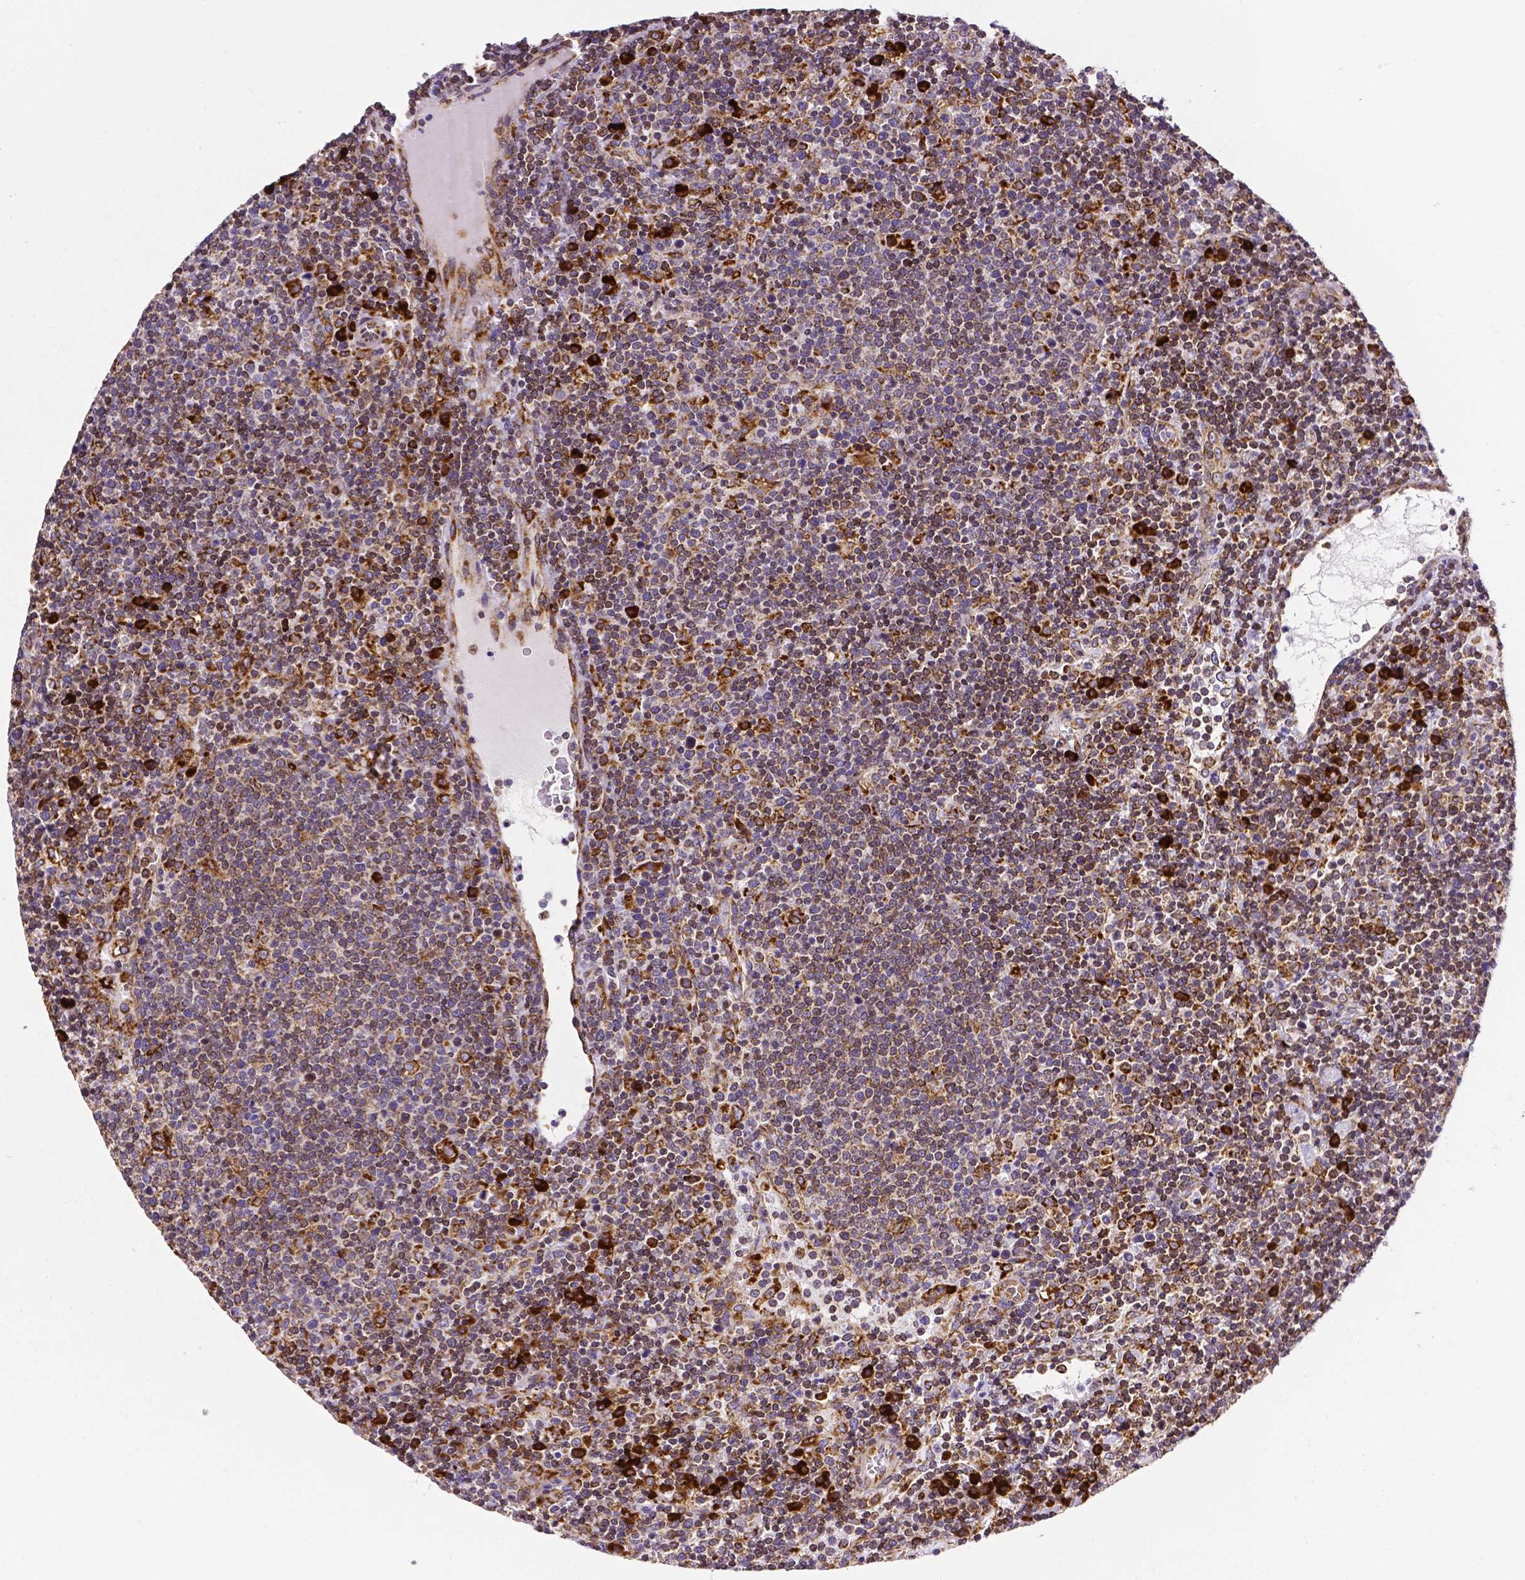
{"staining": {"intensity": "moderate", "quantity": "25%-75%", "location": "cytoplasmic/membranous"}, "tissue": "lymphoma", "cell_type": "Tumor cells", "image_type": "cancer", "snomed": [{"axis": "morphology", "description": "Malignant lymphoma, non-Hodgkin's type, High grade"}, {"axis": "topography", "description": "Lymph node"}], "caption": "Moderate cytoplasmic/membranous staining is identified in approximately 25%-75% of tumor cells in high-grade malignant lymphoma, non-Hodgkin's type.", "gene": "MTDH", "patient": {"sex": "male", "age": 61}}